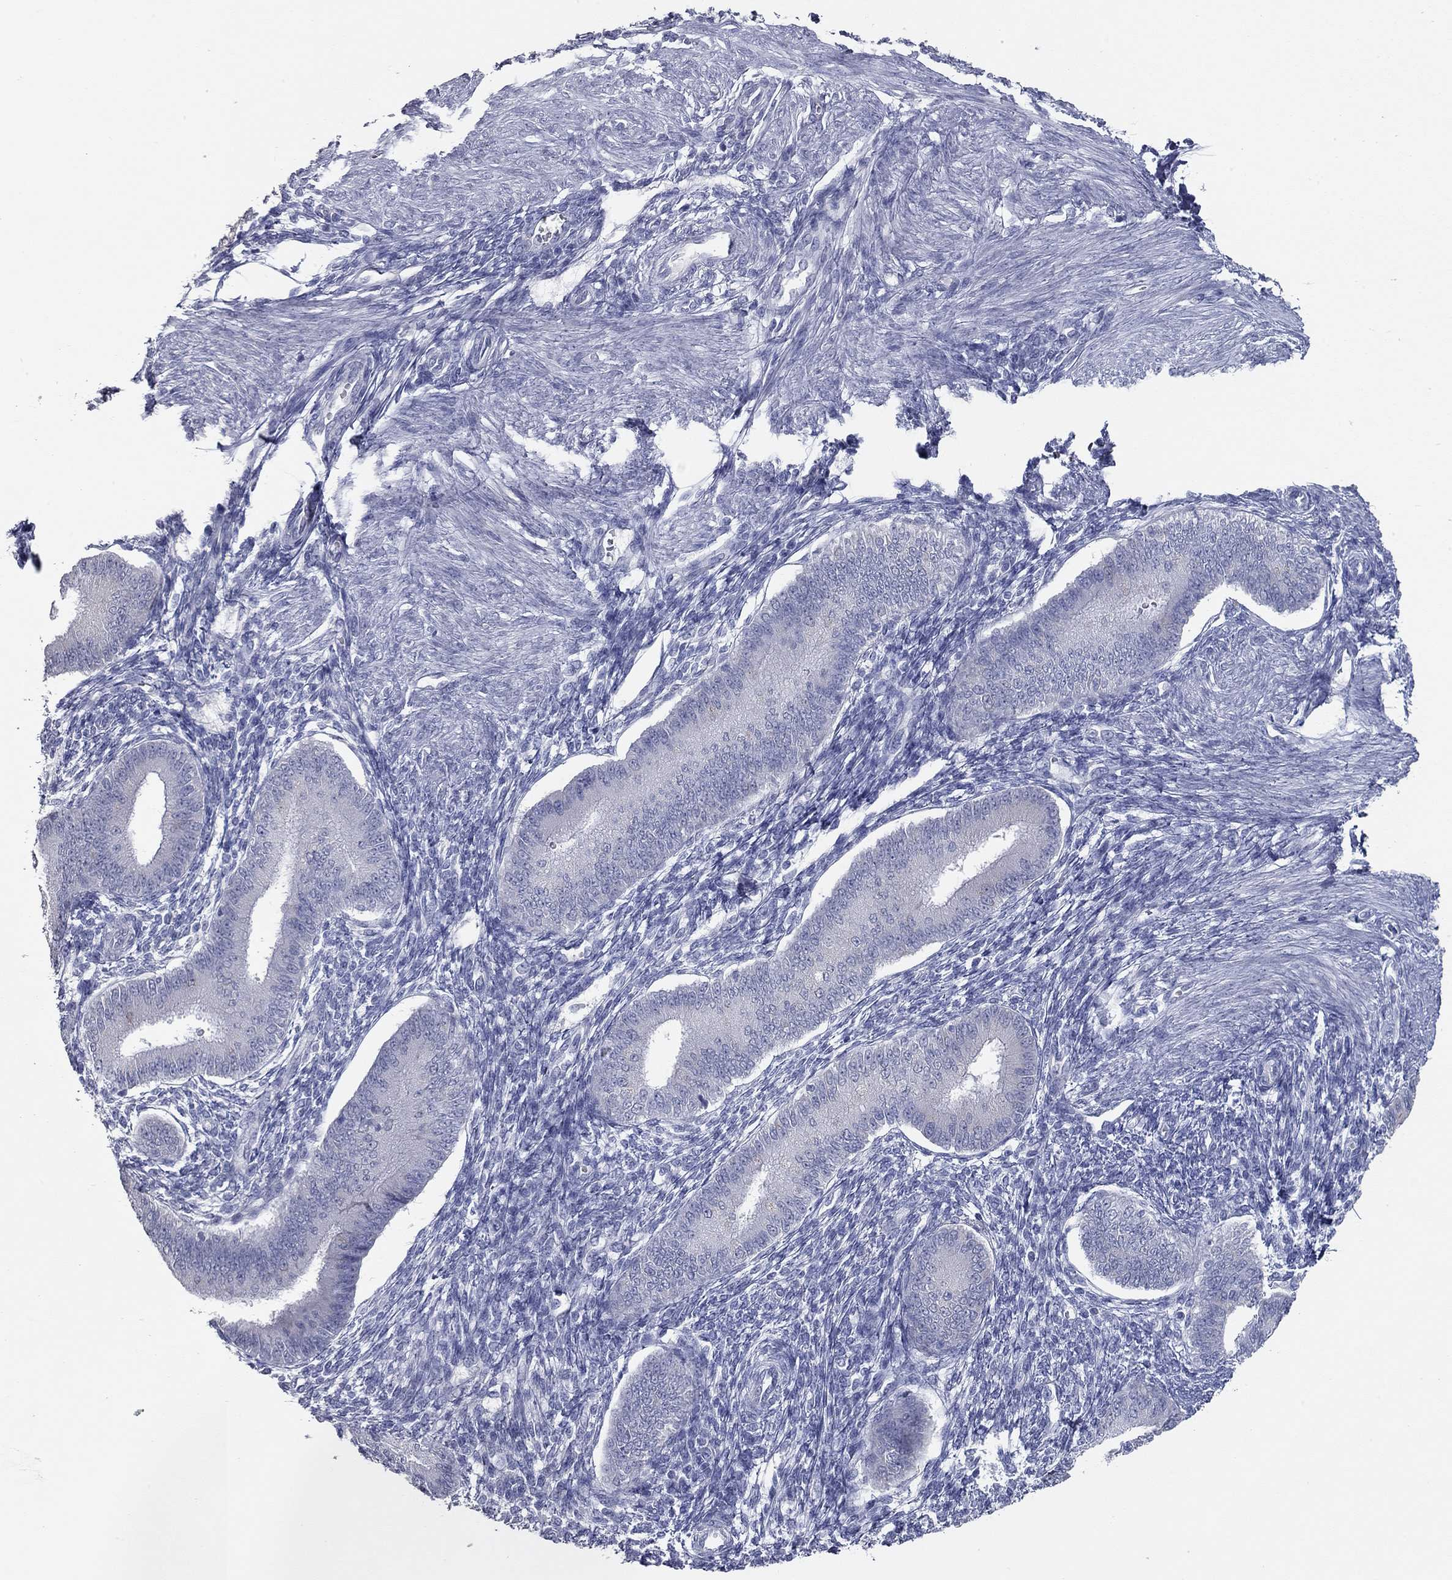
{"staining": {"intensity": "negative", "quantity": "none", "location": "none"}, "tissue": "endometrium", "cell_type": "Cells in endometrial stroma", "image_type": "normal", "snomed": [{"axis": "morphology", "description": "Normal tissue, NOS"}, {"axis": "topography", "description": "Endometrium"}], "caption": "Micrograph shows no protein expression in cells in endometrial stroma of benign endometrium.", "gene": "TAC1", "patient": {"sex": "female", "age": 39}}